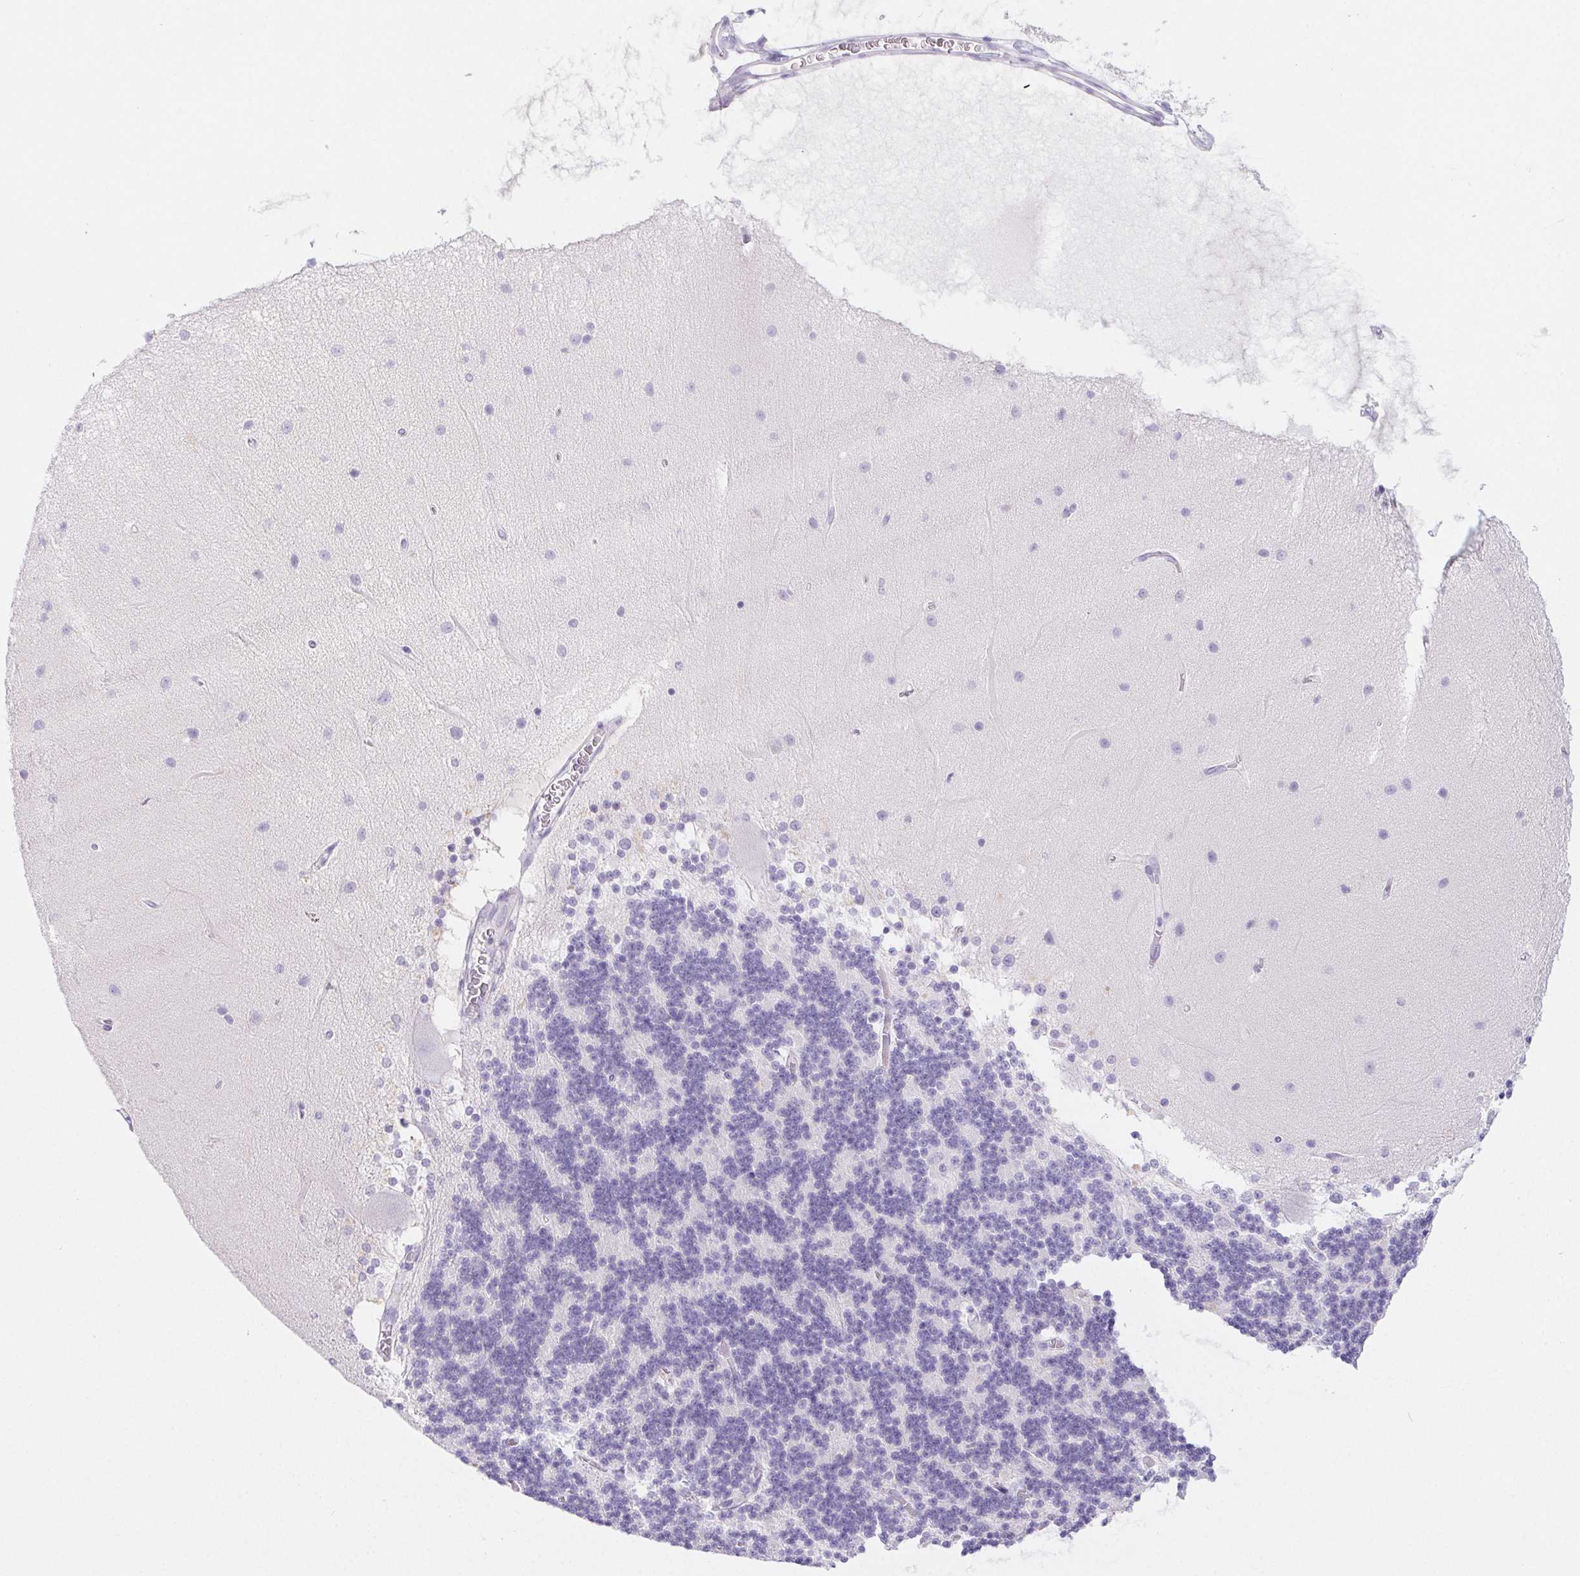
{"staining": {"intensity": "negative", "quantity": "none", "location": "none"}, "tissue": "cerebellum", "cell_type": "Cells in granular layer", "image_type": "normal", "snomed": [{"axis": "morphology", "description": "Normal tissue, NOS"}, {"axis": "topography", "description": "Cerebellum"}], "caption": "High power microscopy micrograph of an immunohistochemistry (IHC) photomicrograph of normal cerebellum, revealing no significant expression in cells in granular layer. (DAB IHC with hematoxylin counter stain).", "gene": "PNLIP", "patient": {"sex": "female", "age": 54}}